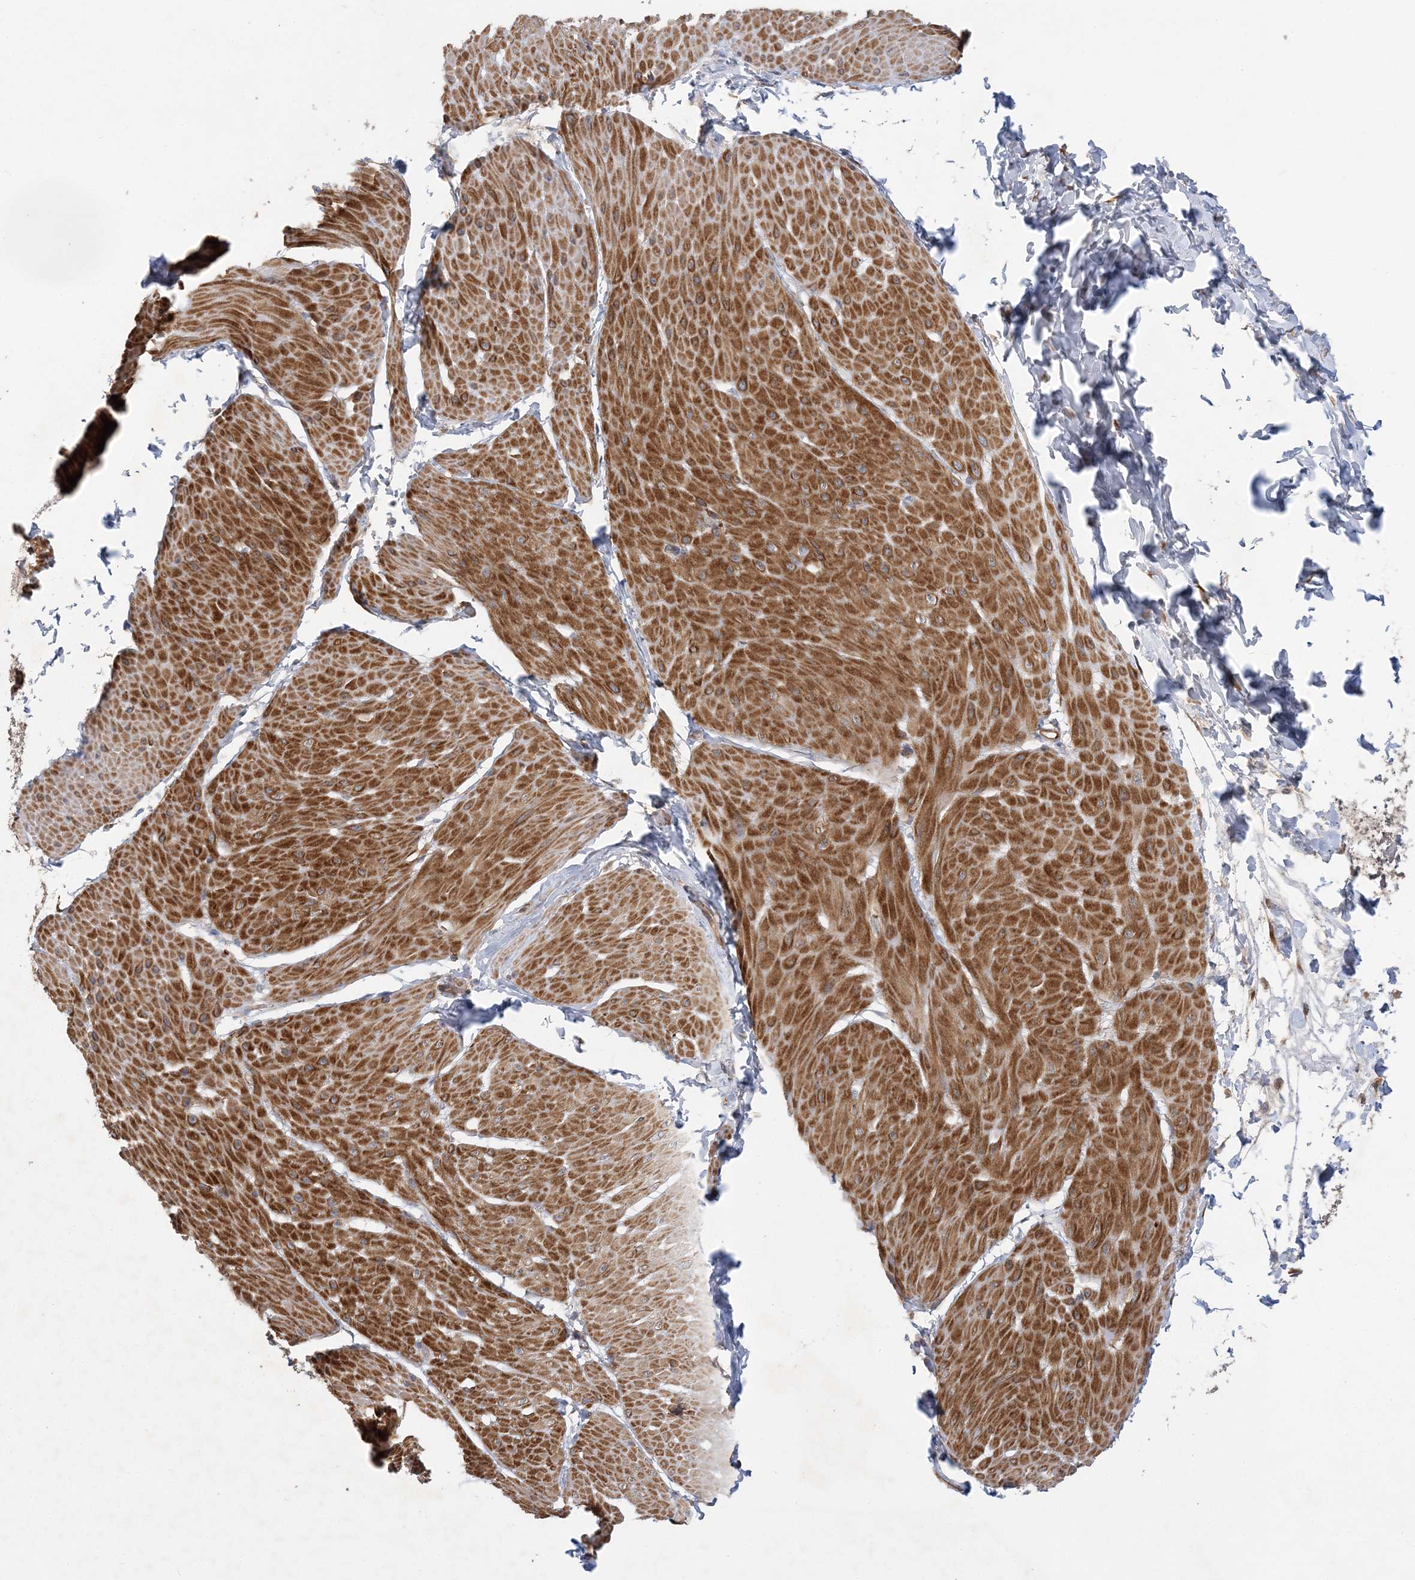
{"staining": {"intensity": "moderate", "quantity": ">75%", "location": "cytoplasmic/membranous"}, "tissue": "smooth muscle", "cell_type": "Smooth muscle cells", "image_type": "normal", "snomed": [{"axis": "morphology", "description": "Urothelial carcinoma, High grade"}, {"axis": "topography", "description": "Urinary bladder"}], "caption": "Immunohistochemistry (DAB) staining of normal smooth muscle exhibits moderate cytoplasmic/membranous protein staining in about >75% of smooth muscle cells.", "gene": "MAP4K5", "patient": {"sex": "male", "age": 46}}